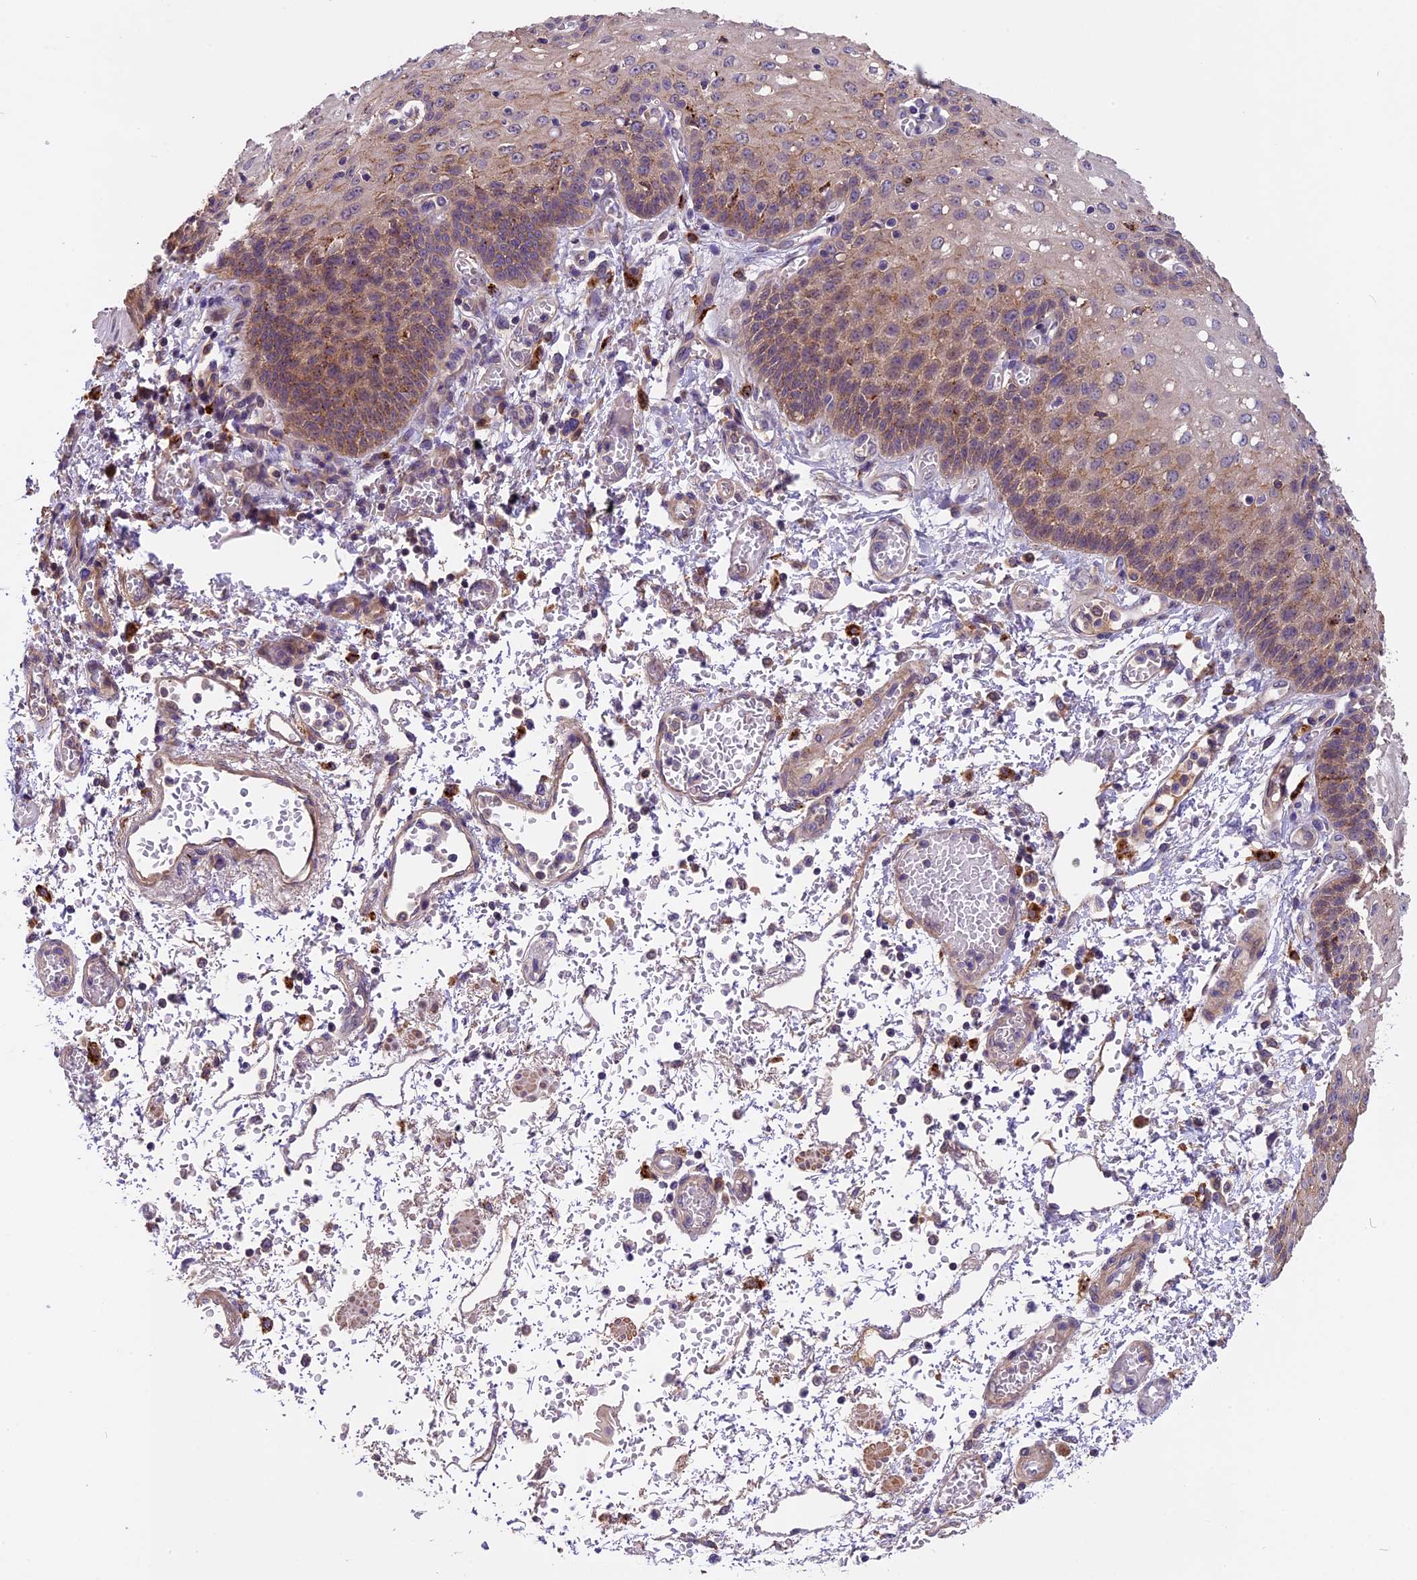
{"staining": {"intensity": "weak", "quantity": ">75%", "location": "cytoplasmic/membranous"}, "tissue": "esophagus", "cell_type": "Squamous epithelial cells", "image_type": "normal", "snomed": [{"axis": "morphology", "description": "Normal tissue, NOS"}, {"axis": "topography", "description": "Esophagus"}], "caption": "A high-resolution histopathology image shows immunohistochemistry staining of benign esophagus, which reveals weak cytoplasmic/membranous positivity in approximately >75% of squamous epithelial cells.", "gene": "COPE", "patient": {"sex": "male", "age": 81}}